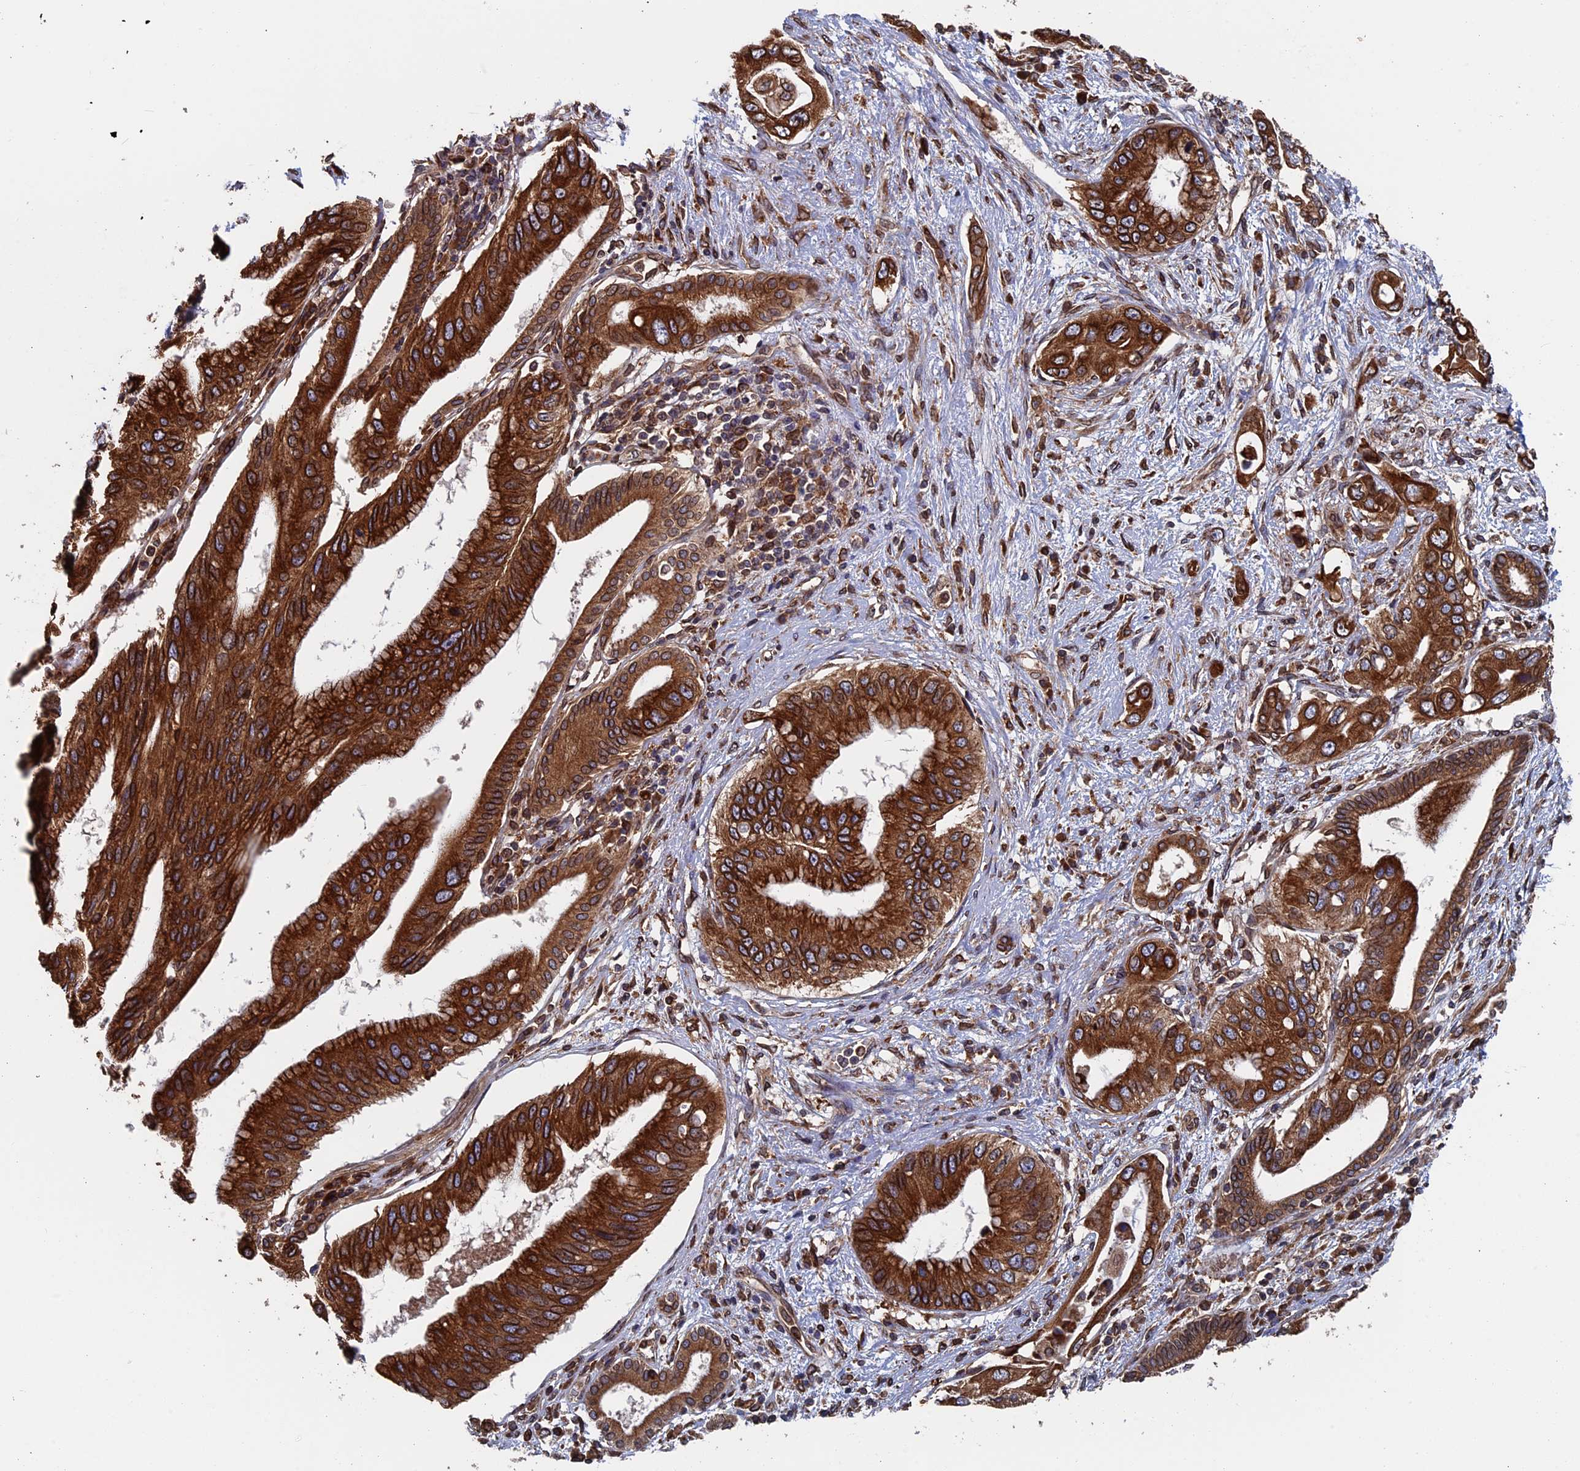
{"staining": {"intensity": "strong", "quantity": ">75%", "location": "cytoplasmic/membranous"}, "tissue": "pancreatic cancer", "cell_type": "Tumor cells", "image_type": "cancer", "snomed": [{"axis": "morphology", "description": "Inflammation, NOS"}, {"axis": "morphology", "description": "Adenocarcinoma, NOS"}, {"axis": "topography", "description": "Pancreas"}], "caption": "Immunohistochemical staining of pancreatic adenocarcinoma displays high levels of strong cytoplasmic/membranous protein positivity in approximately >75% of tumor cells.", "gene": "RPUSD1", "patient": {"sex": "female", "age": 56}}